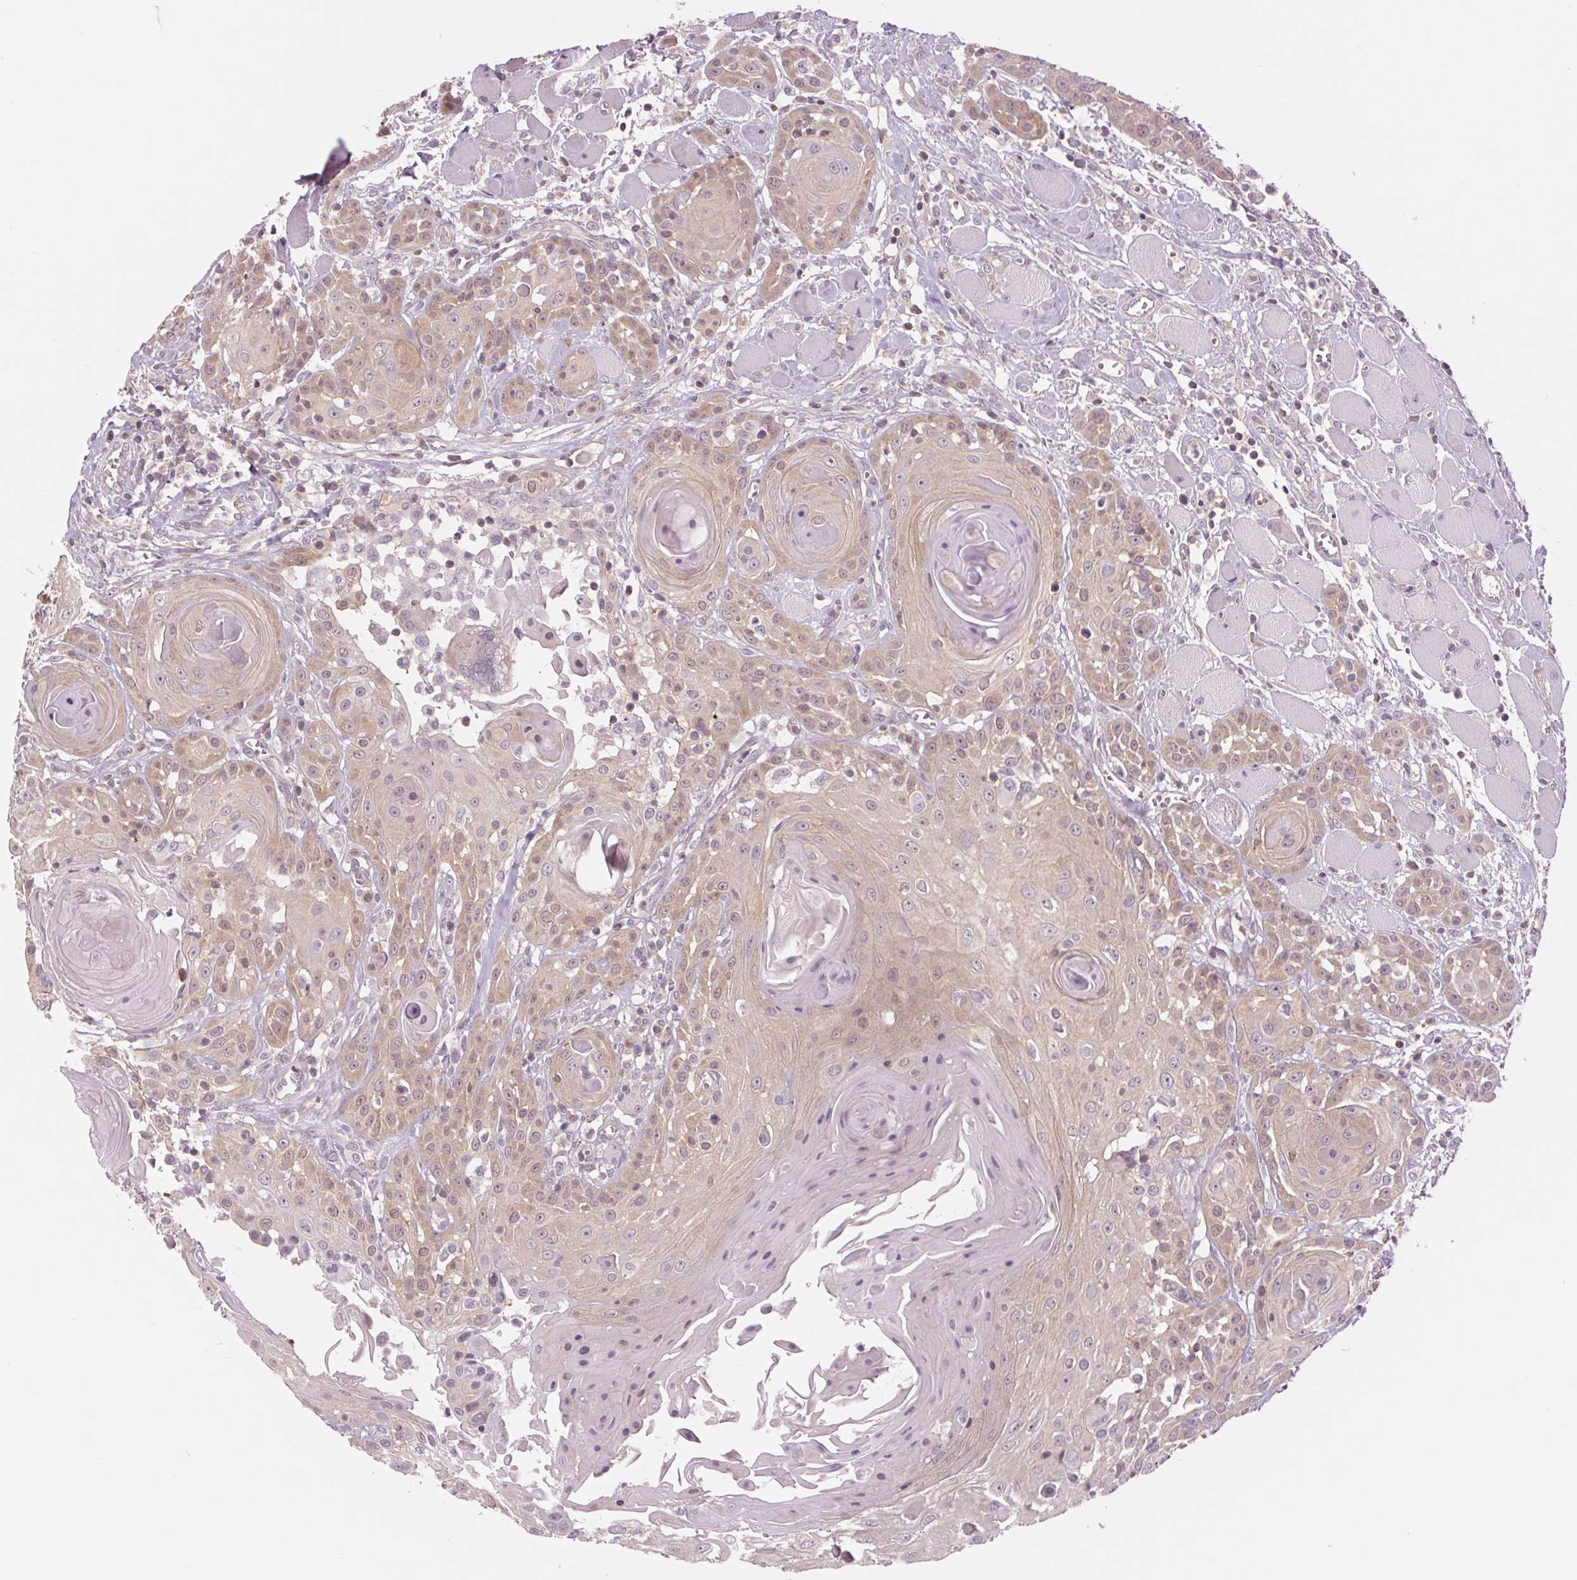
{"staining": {"intensity": "weak", "quantity": "25%-75%", "location": "cytoplasmic/membranous"}, "tissue": "head and neck cancer", "cell_type": "Tumor cells", "image_type": "cancer", "snomed": [{"axis": "morphology", "description": "Squamous cell carcinoma, NOS"}, {"axis": "topography", "description": "Head-Neck"}], "caption": "This is a micrograph of immunohistochemistry (IHC) staining of squamous cell carcinoma (head and neck), which shows weak positivity in the cytoplasmic/membranous of tumor cells.", "gene": "SH3RF2", "patient": {"sex": "female", "age": 80}}